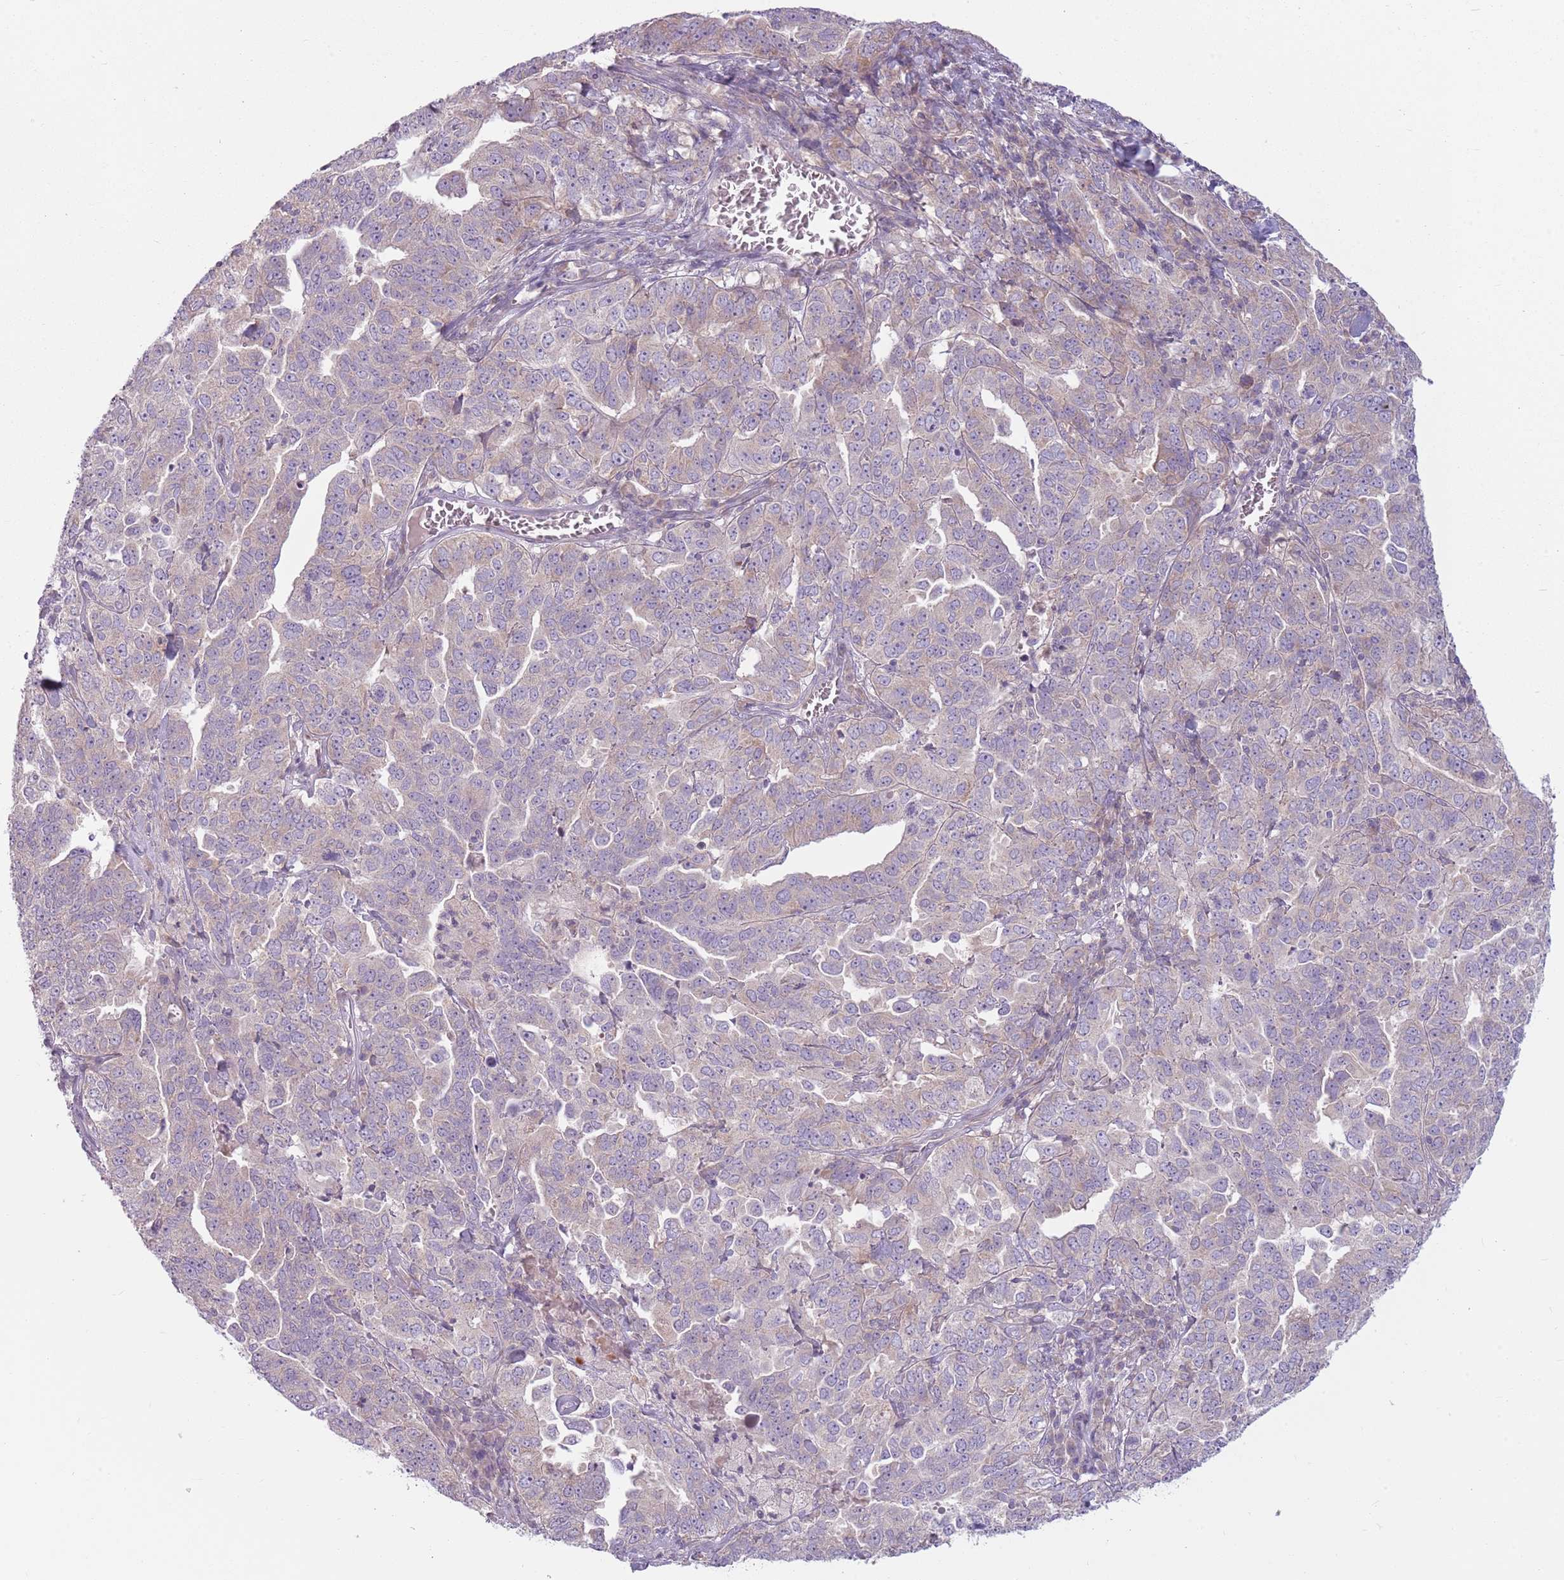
{"staining": {"intensity": "weak", "quantity": "<25%", "location": "cytoplasmic/membranous"}, "tissue": "ovarian cancer", "cell_type": "Tumor cells", "image_type": "cancer", "snomed": [{"axis": "morphology", "description": "Carcinoma, endometroid"}, {"axis": "topography", "description": "Ovary"}], "caption": "The micrograph exhibits no staining of tumor cells in ovarian endometroid carcinoma.", "gene": "HSPA14", "patient": {"sex": "female", "age": 62}}